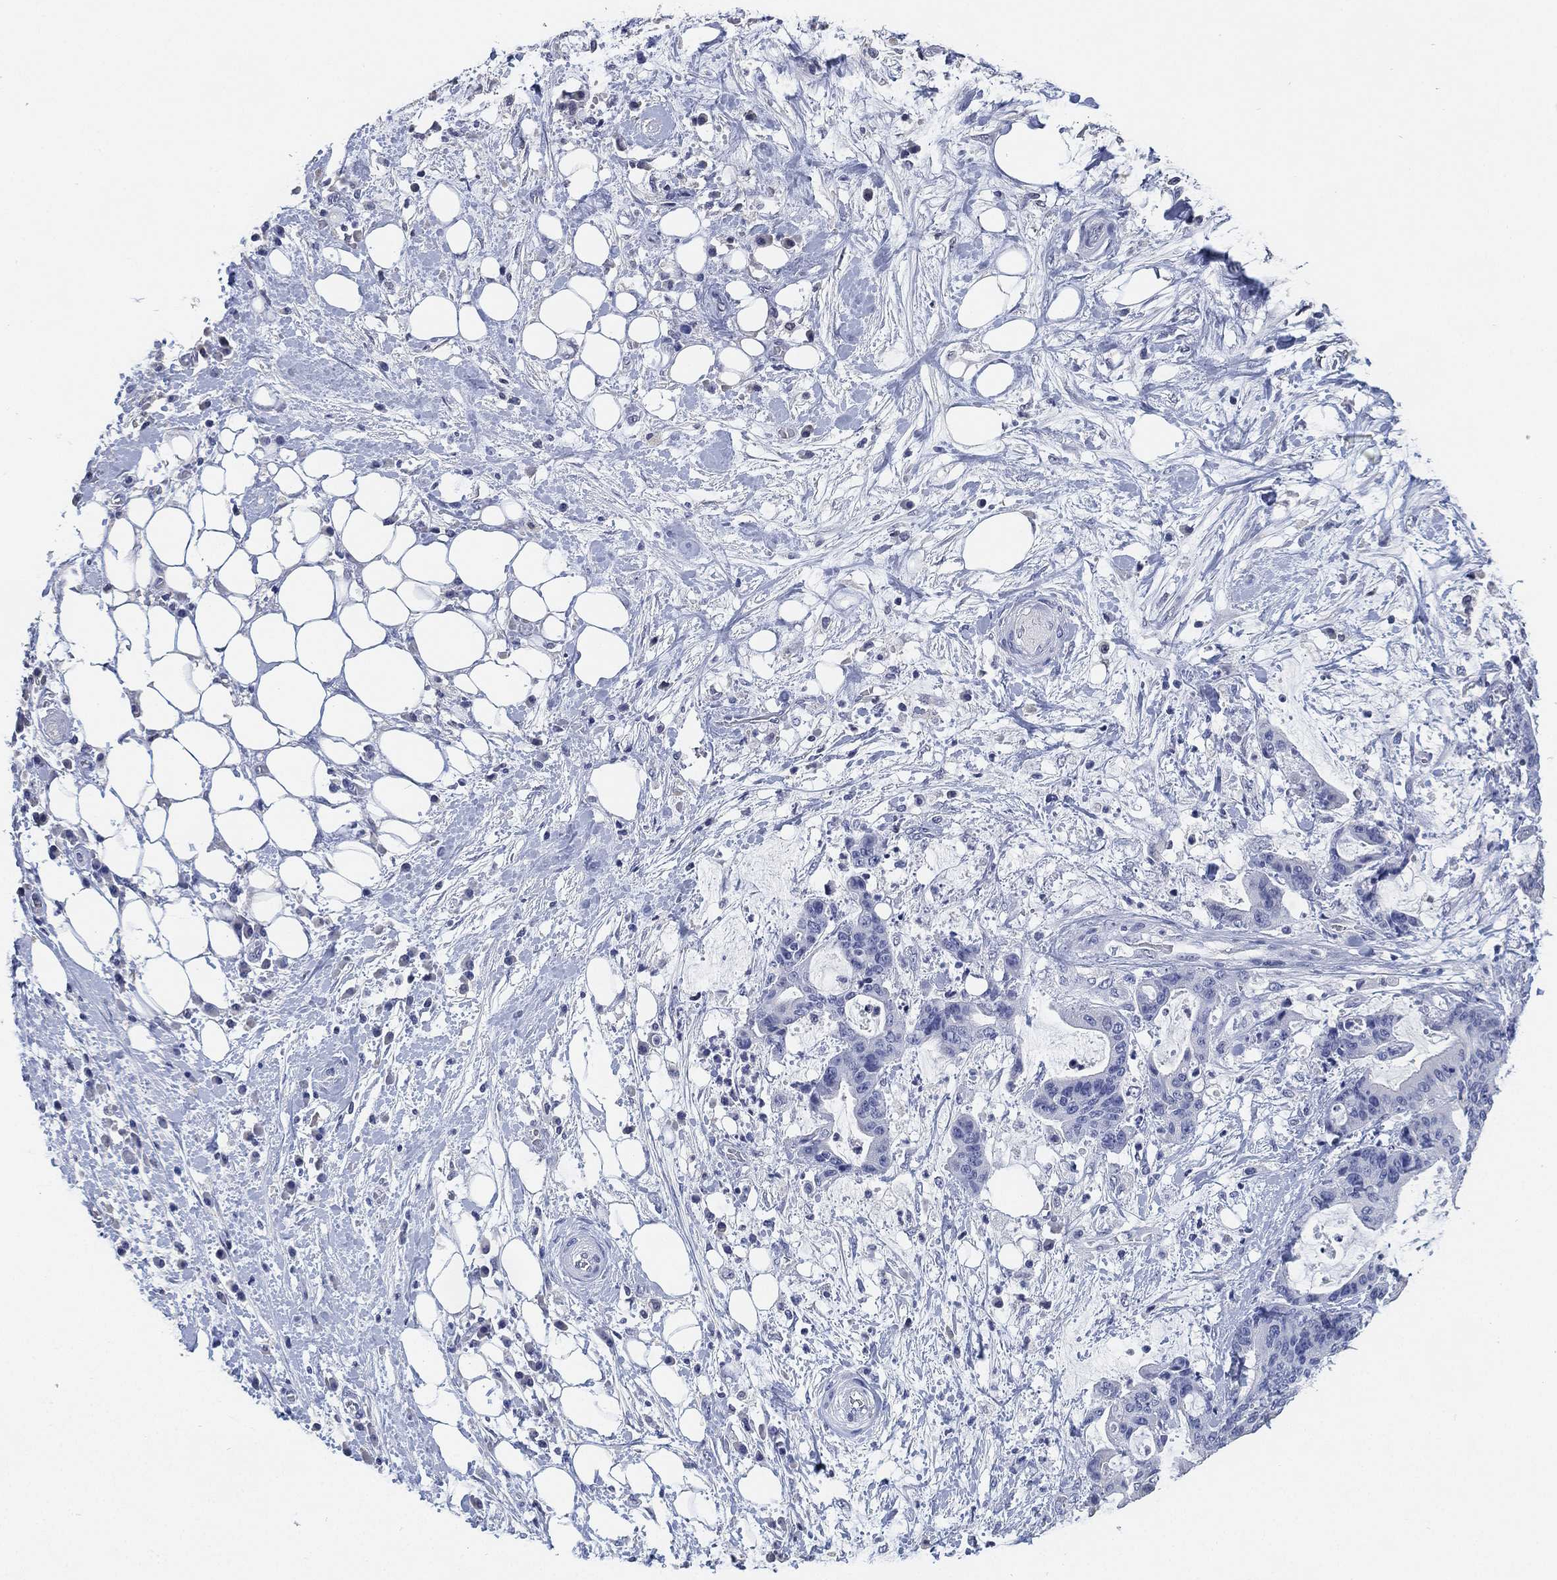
{"staining": {"intensity": "negative", "quantity": "none", "location": "none"}, "tissue": "liver cancer", "cell_type": "Tumor cells", "image_type": "cancer", "snomed": [{"axis": "morphology", "description": "Cholangiocarcinoma"}, {"axis": "topography", "description": "Liver"}], "caption": "High magnification brightfield microscopy of liver cancer stained with DAB (brown) and counterstained with hematoxylin (blue): tumor cells show no significant expression.", "gene": "IYD", "patient": {"sex": "female", "age": 73}}